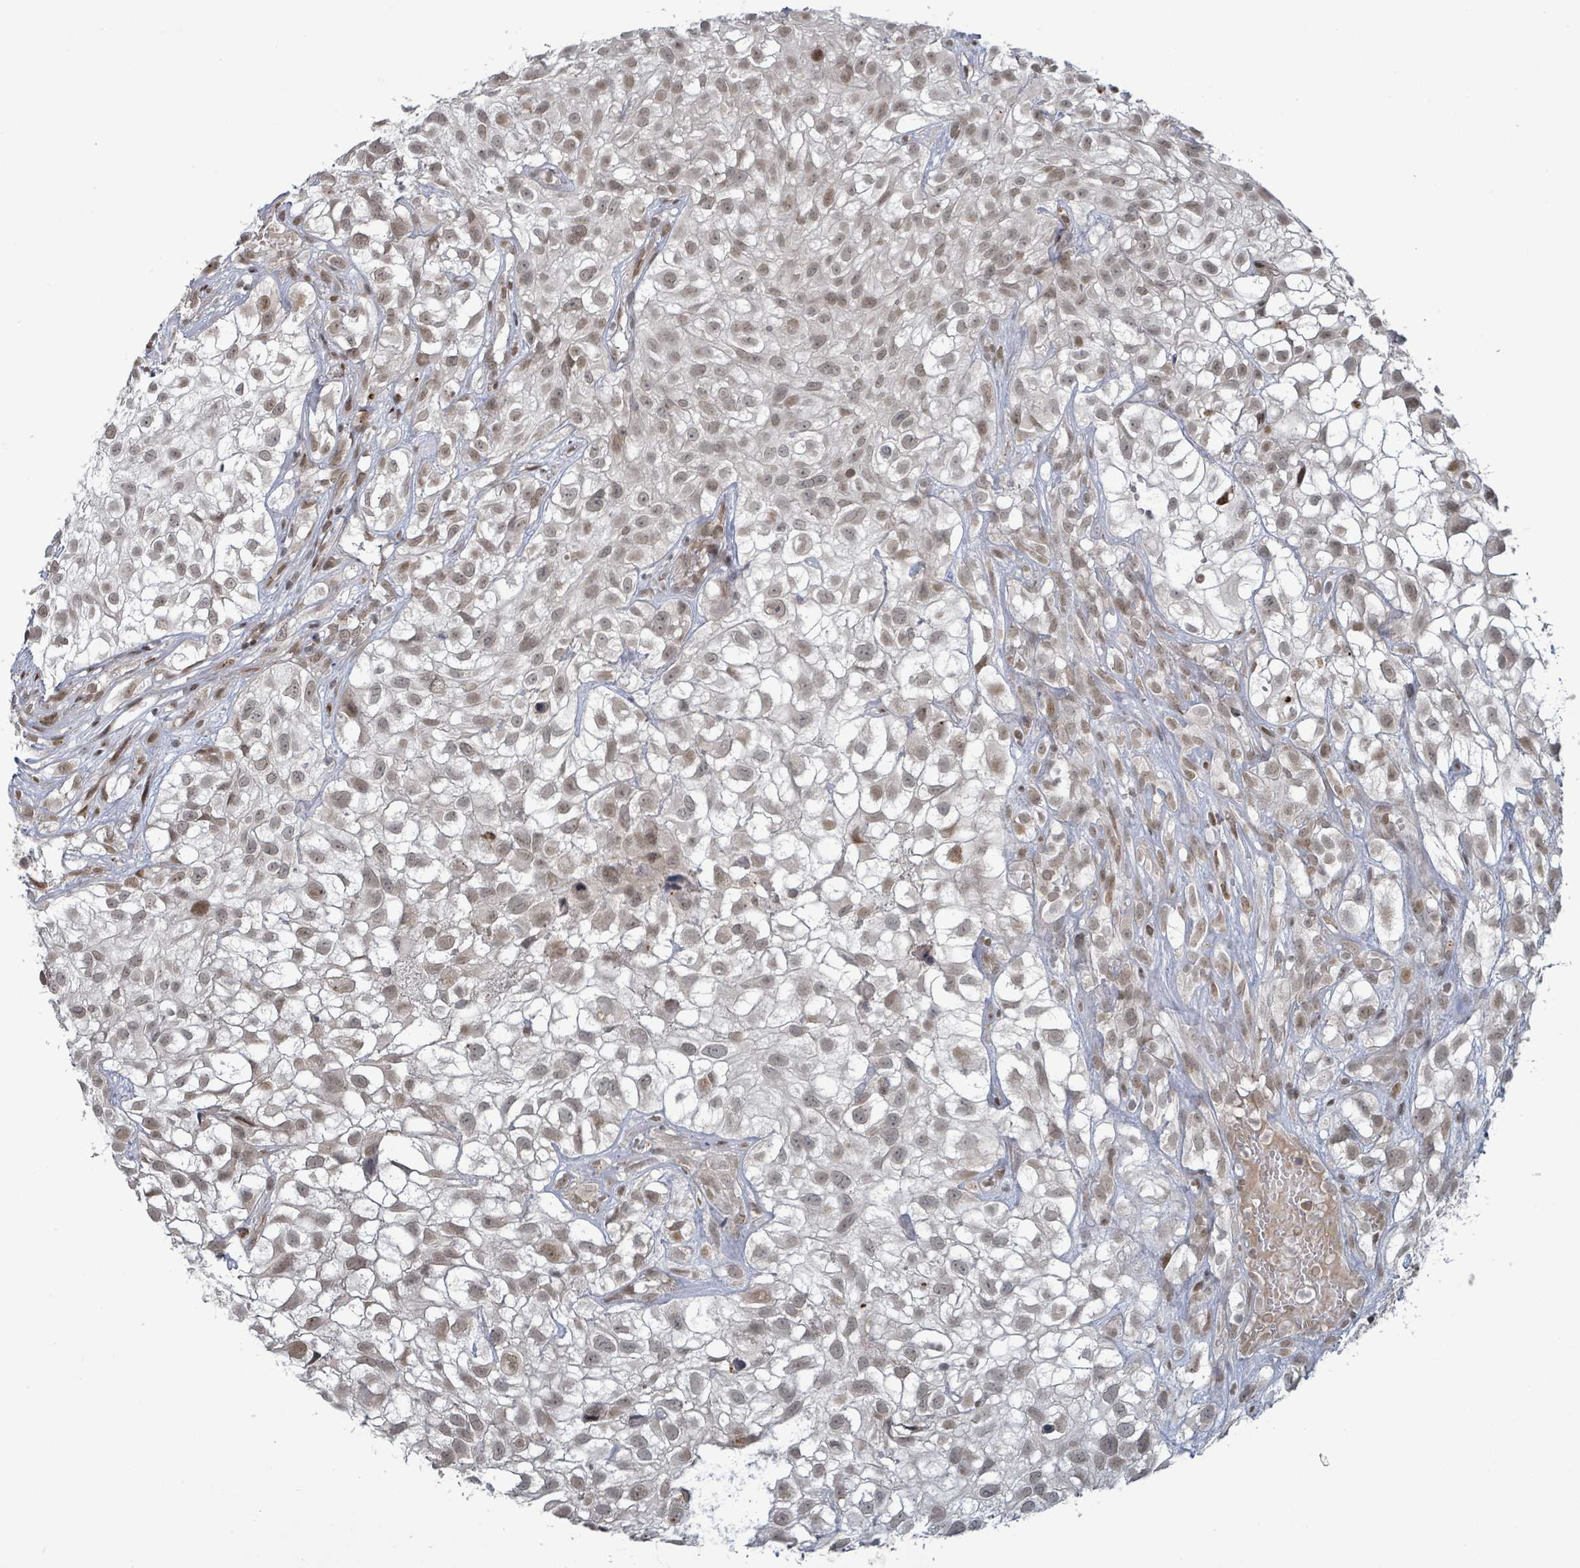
{"staining": {"intensity": "weak", "quantity": "25%-75%", "location": "nuclear"}, "tissue": "urothelial cancer", "cell_type": "Tumor cells", "image_type": "cancer", "snomed": [{"axis": "morphology", "description": "Urothelial carcinoma, High grade"}, {"axis": "topography", "description": "Urinary bladder"}], "caption": "Immunohistochemistry (IHC) of urothelial cancer exhibits low levels of weak nuclear expression in approximately 25%-75% of tumor cells.", "gene": "SBF2", "patient": {"sex": "male", "age": 56}}